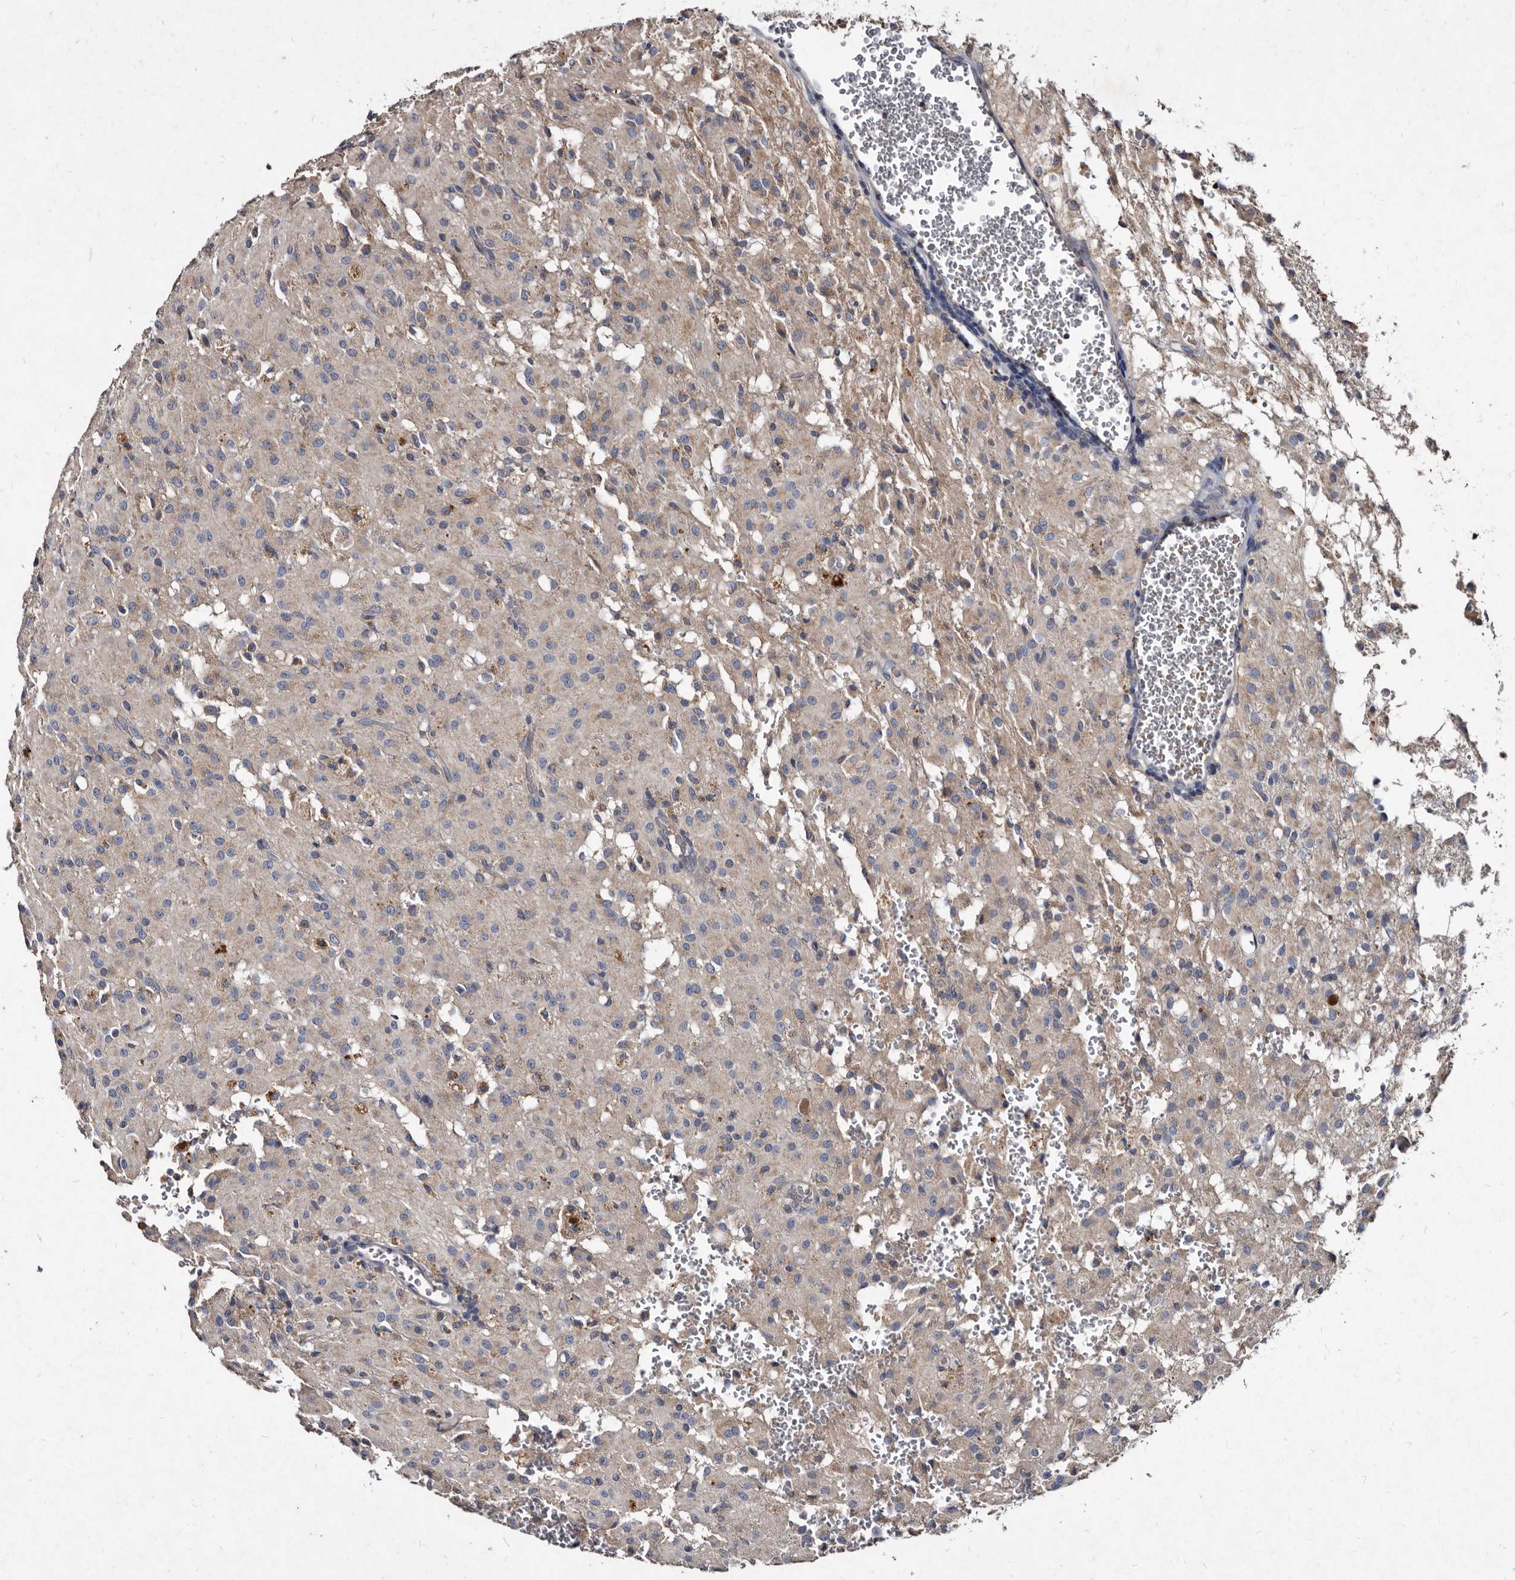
{"staining": {"intensity": "negative", "quantity": "none", "location": "none"}, "tissue": "glioma", "cell_type": "Tumor cells", "image_type": "cancer", "snomed": [{"axis": "morphology", "description": "Glioma, malignant, High grade"}, {"axis": "topography", "description": "Brain"}], "caption": "The immunohistochemistry photomicrograph has no significant expression in tumor cells of glioma tissue. Nuclei are stained in blue.", "gene": "YPEL3", "patient": {"sex": "female", "age": 59}}